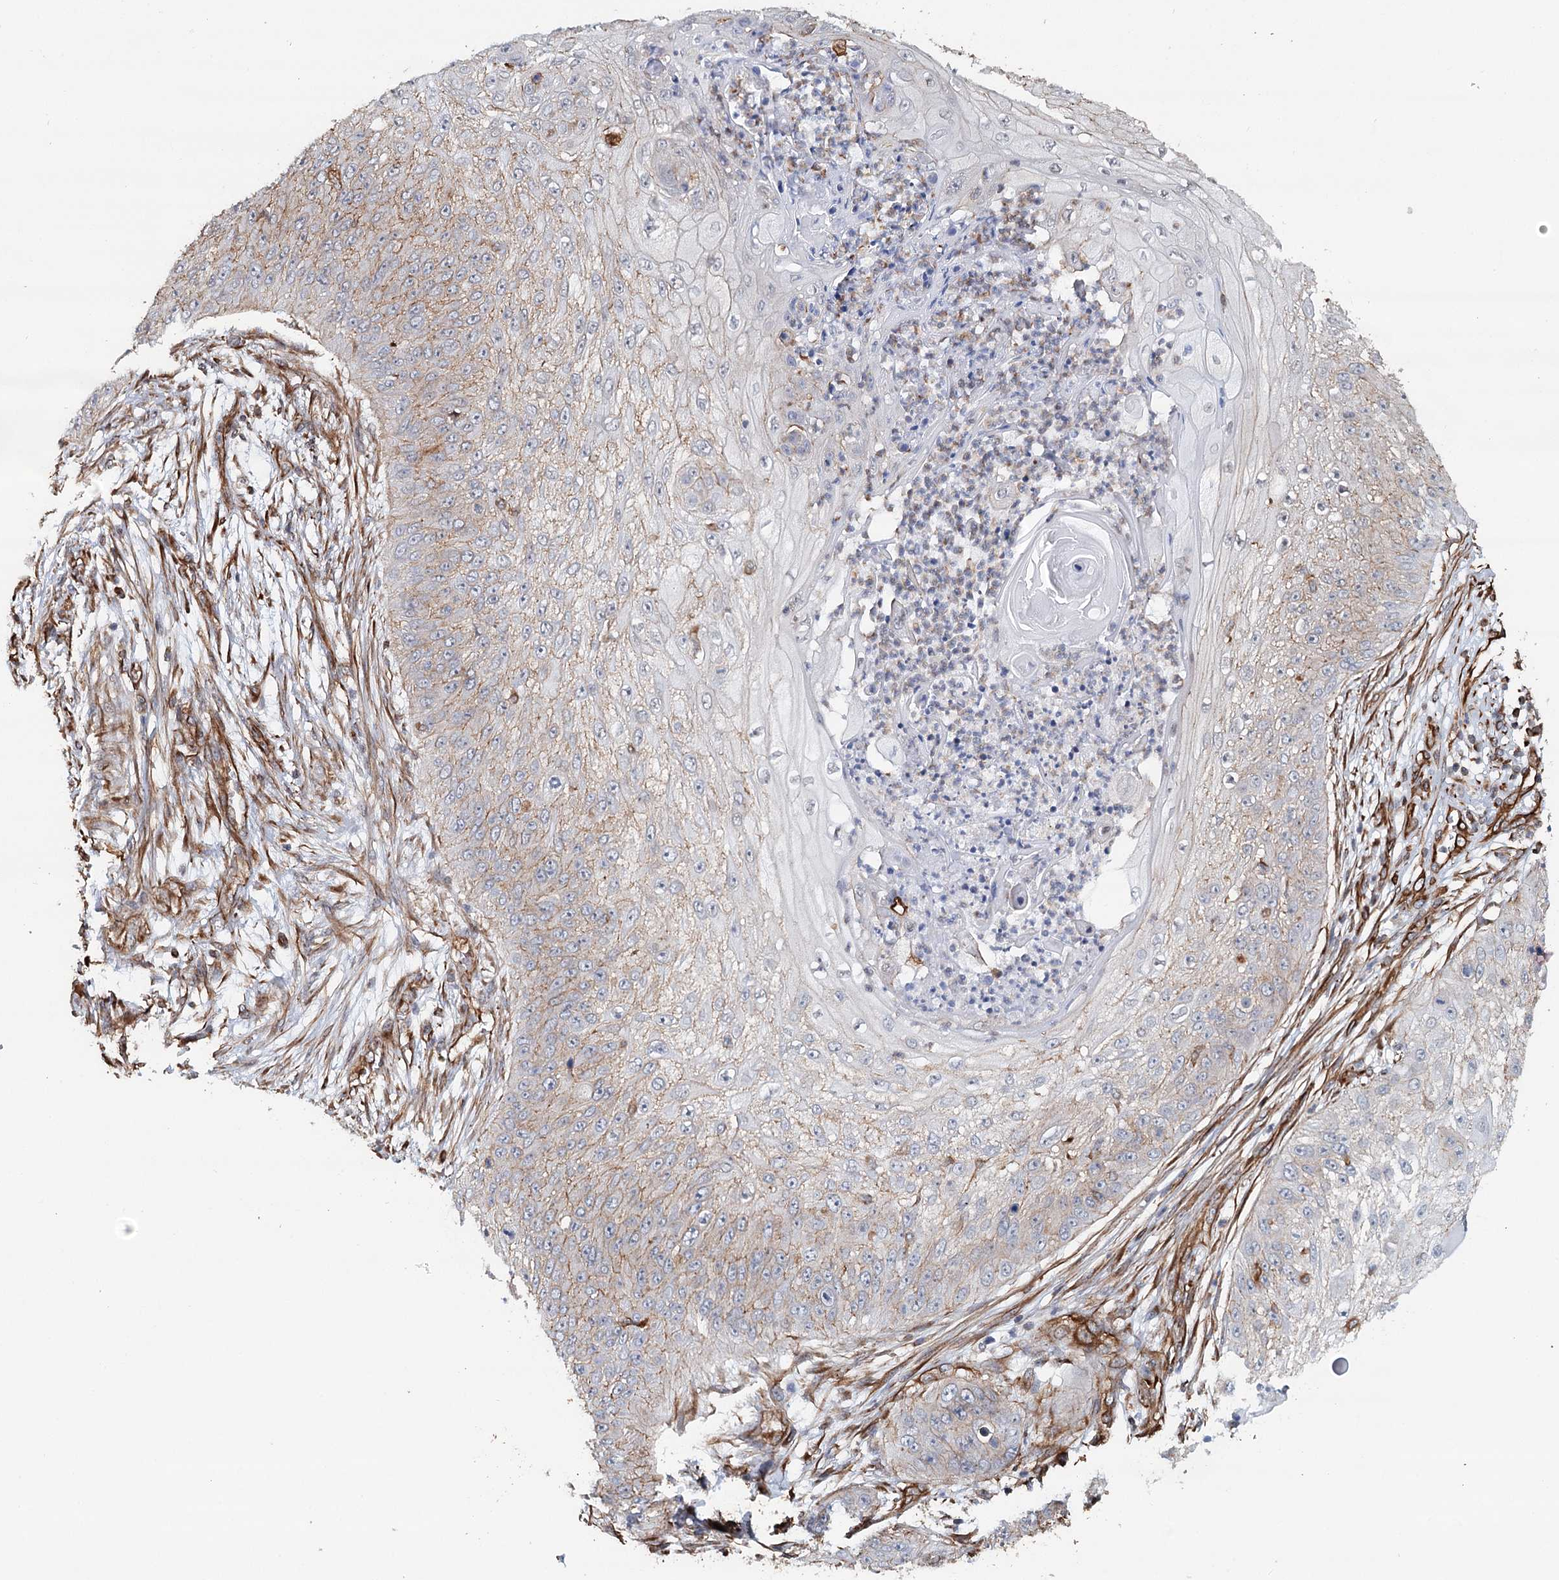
{"staining": {"intensity": "weak", "quantity": "25%-75%", "location": "cytoplasmic/membranous"}, "tissue": "skin cancer", "cell_type": "Tumor cells", "image_type": "cancer", "snomed": [{"axis": "morphology", "description": "Squamous cell carcinoma, NOS"}, {"axis": "topography", "description": "Skin"}], "caption": "A brown stain shows weak cytoplasmic/membranous expression of a protein in skin squamous cell carcinoma tumor cells.", "gene": "SYNPO", "patient": {"sex": "female", "age": 80}}